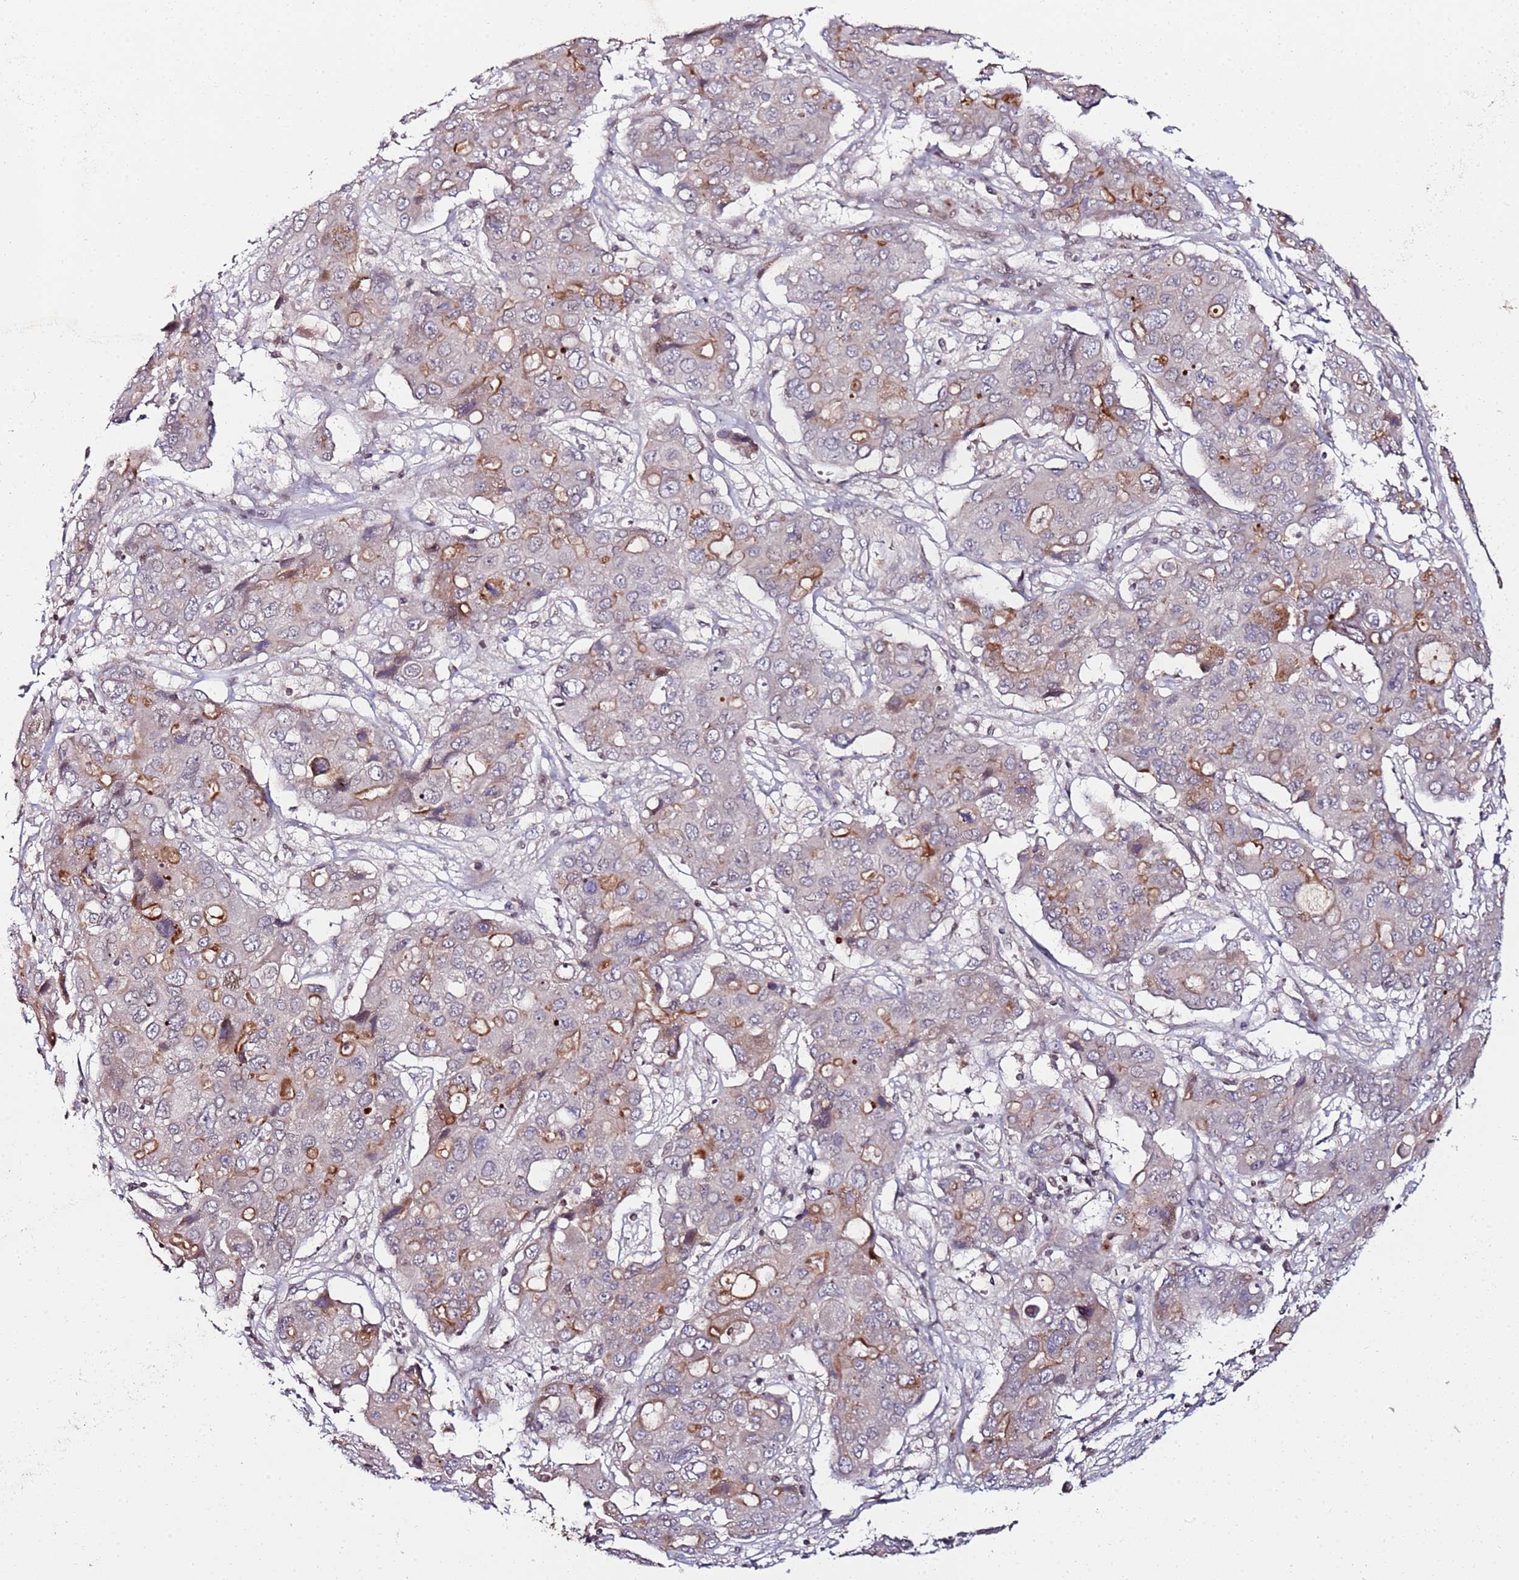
{"staining": {"intensity": "moderate", "quantity": "<25%", "location": "cytoplasmic/membranous"}, "tissue": "liver cancer", "cell_type": "Tumor cells", "image_type": "cancer", "snomed": [{"axis": "morphology", "description": "Cholangiocarcinoma"}, {"axis": "topography", "description": "Liver"}], "caption": "A brown stain labels moderate cytoplasmic/membranous expression of a protein in liver cholangiocarcinoma tumor cells.", "gene": "DUSP28", "patient": {"sex": "male", "age": 67}}